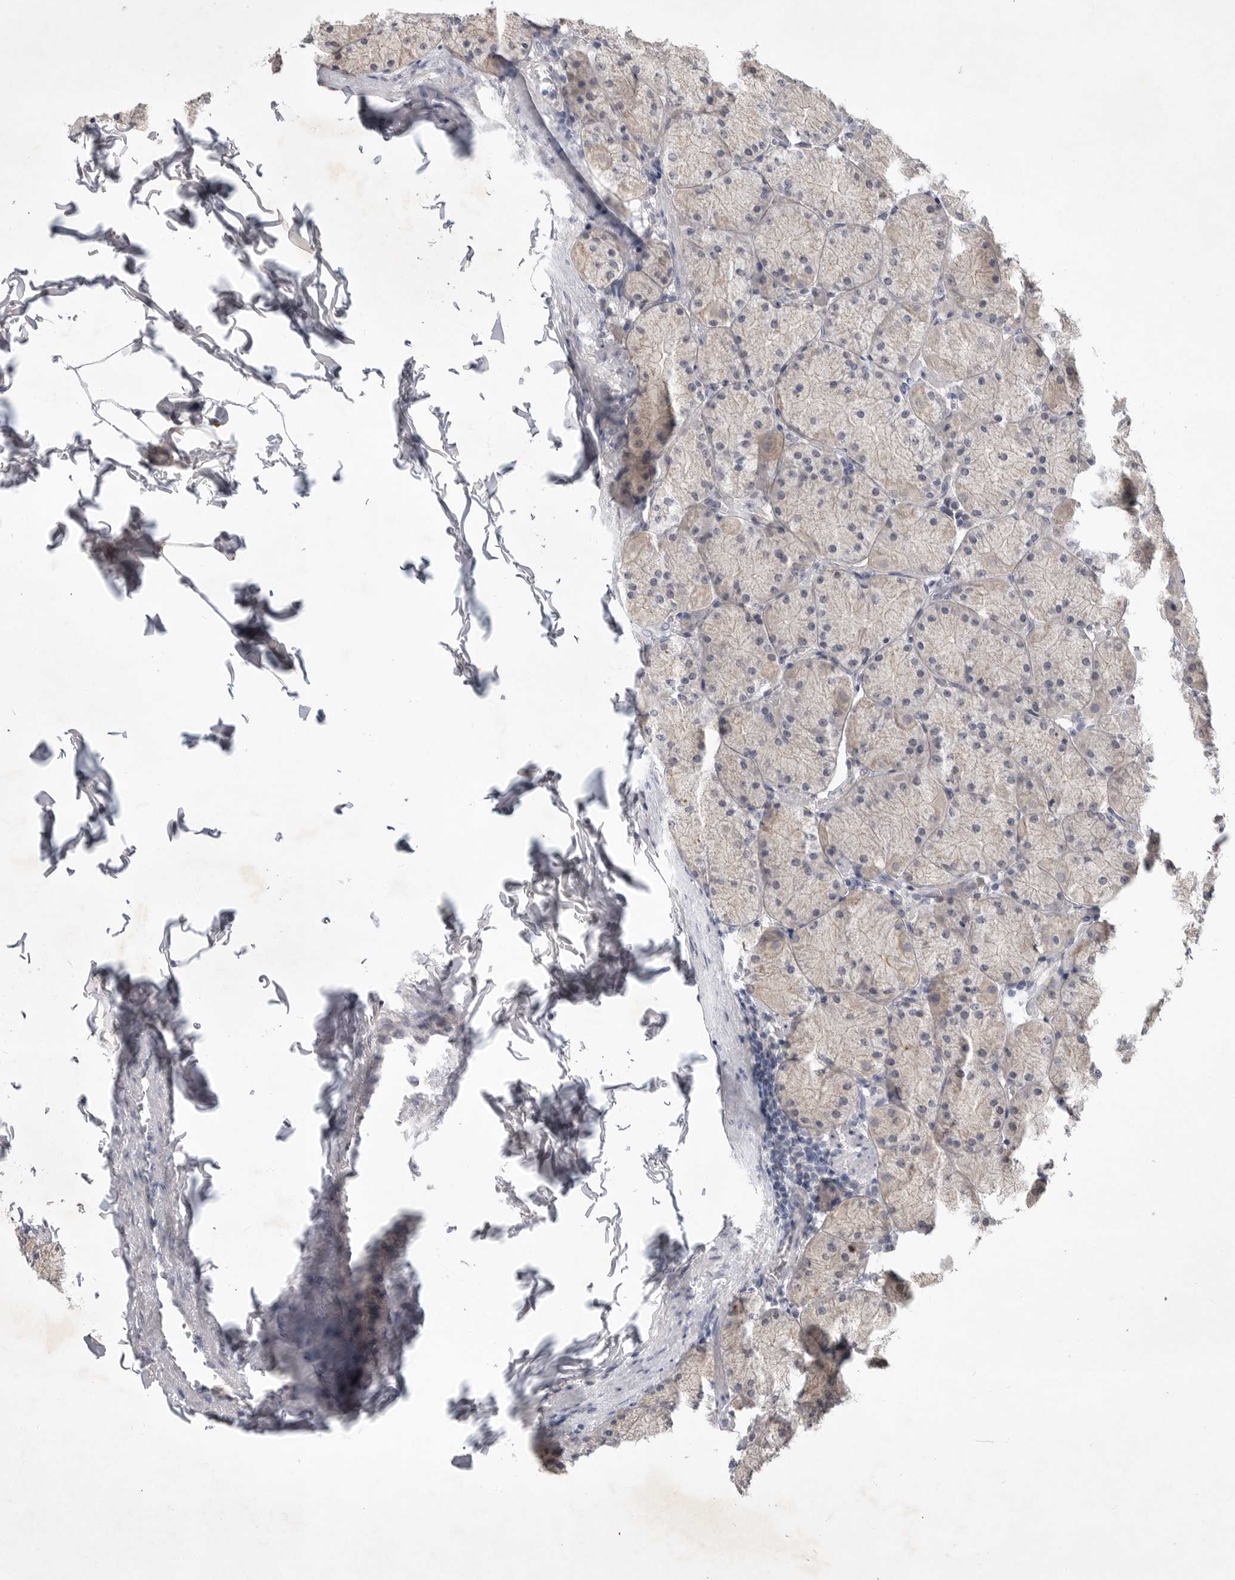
{"staining": {"intensity": "weak", "quantity": "<25%", "location": "cytoplasmic/membranous"}, "tissue": "stomach", "cell_type": "Glandular cells", "image_type": "normal", "snomed": [{"axis": "morphology", "description": "Normal tissue, NOS"}, {"axis": "topography", "description": "Stomach, upper"}], "caption": "DAB (3,3'-diaminobenzidine) immunohistochemical staining of benign human stomach reveals no significant staining in glandular cells.", "gene": "ITGAD", "patient": {"sex": "female", "age": 56}}